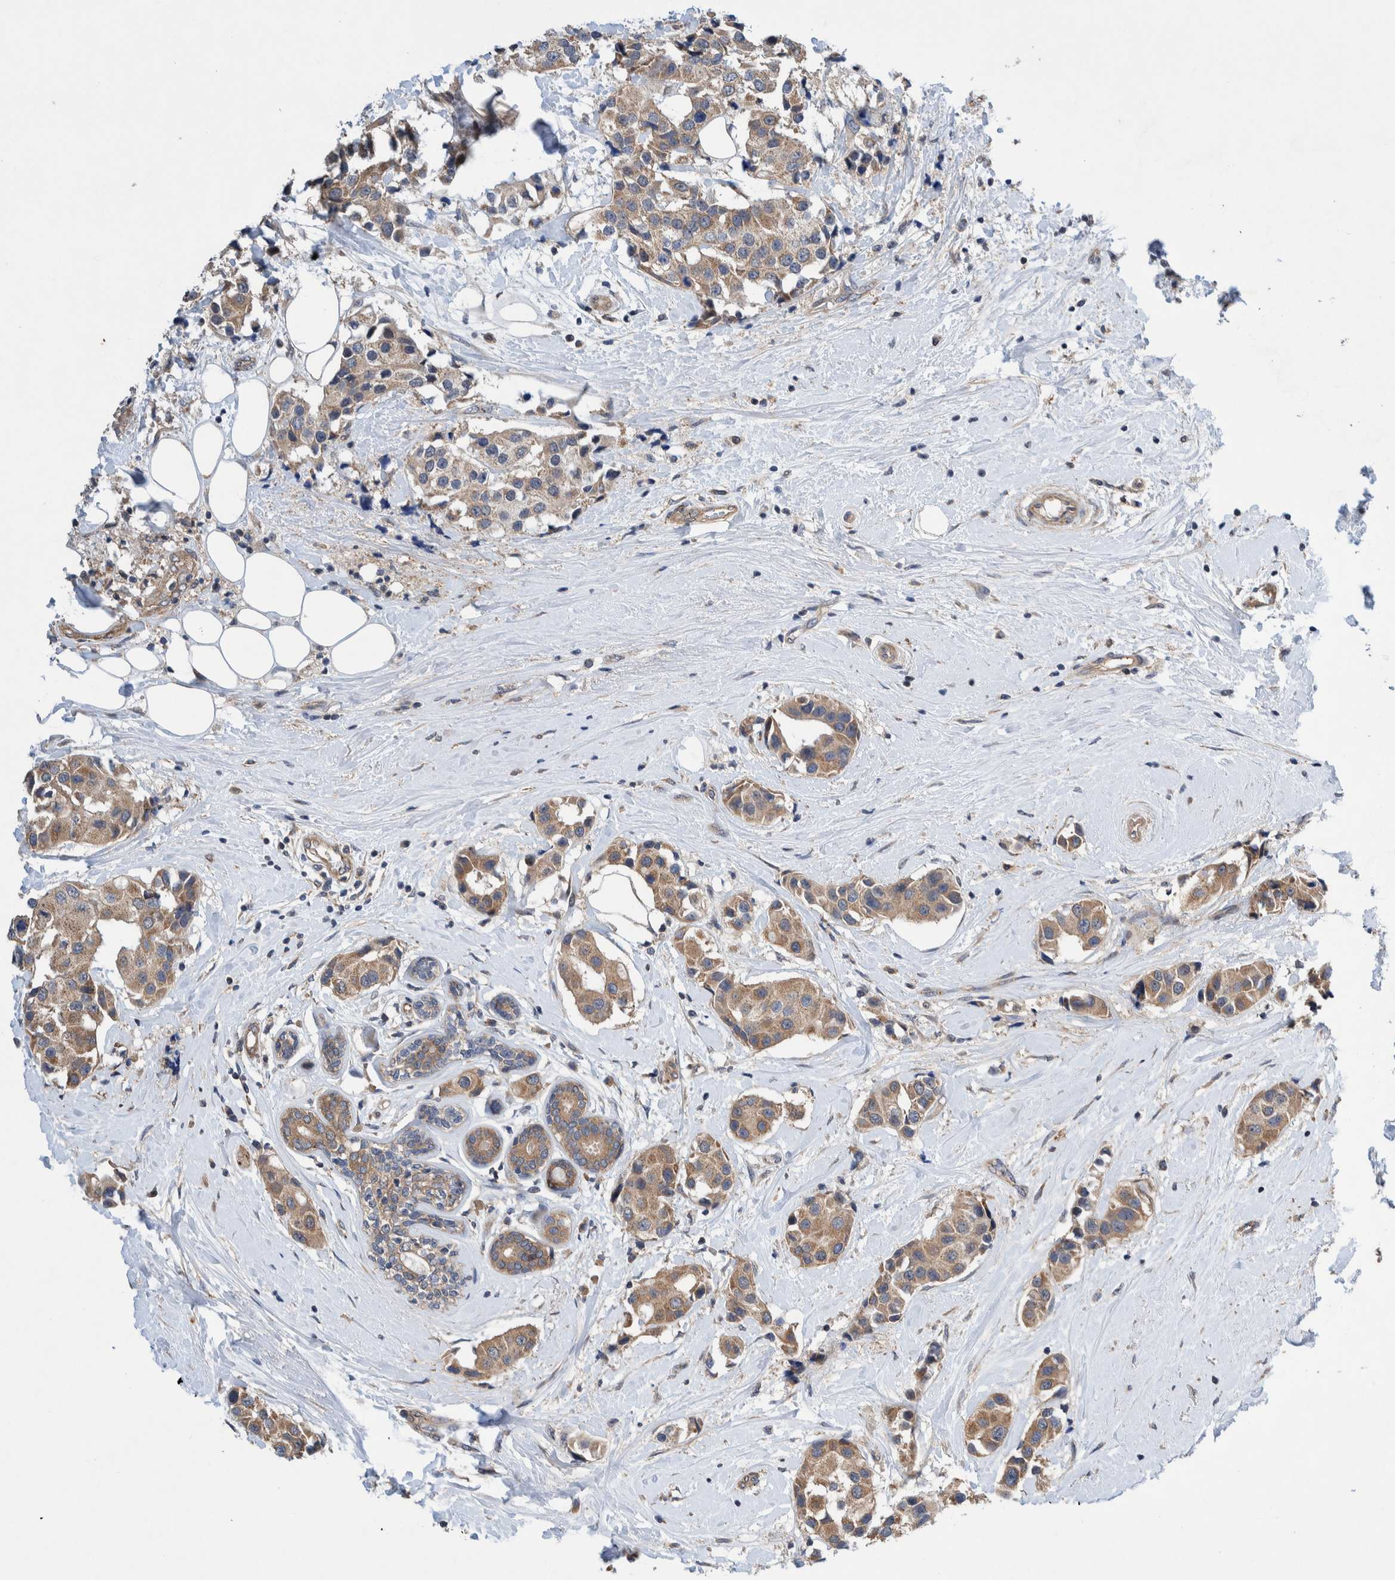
{"staining": {"intensity": "weak", "quantity": ">75%", "location": "cytoplasmic/membranous"}, "tissue": "breast cancer", "cell_type": "Tumor cells", "image_type": "cancer", "snomed": [{"axis": "morphology", "description": "Normal tissue, NOS"}, {"axis": "morphology", "description": "Duct carcinoma"}, {"axis": "topography", "description": "Breast"}], "caption": "This is a micrograph of immunohistochemistry (IHC) staining of breast intraductal carcinoma, which shows weak staining in the cytoplasmic/membranous of tumor cells.", "gene": "PIK3R6", "patient": {"sex": "female", "age": 39}}